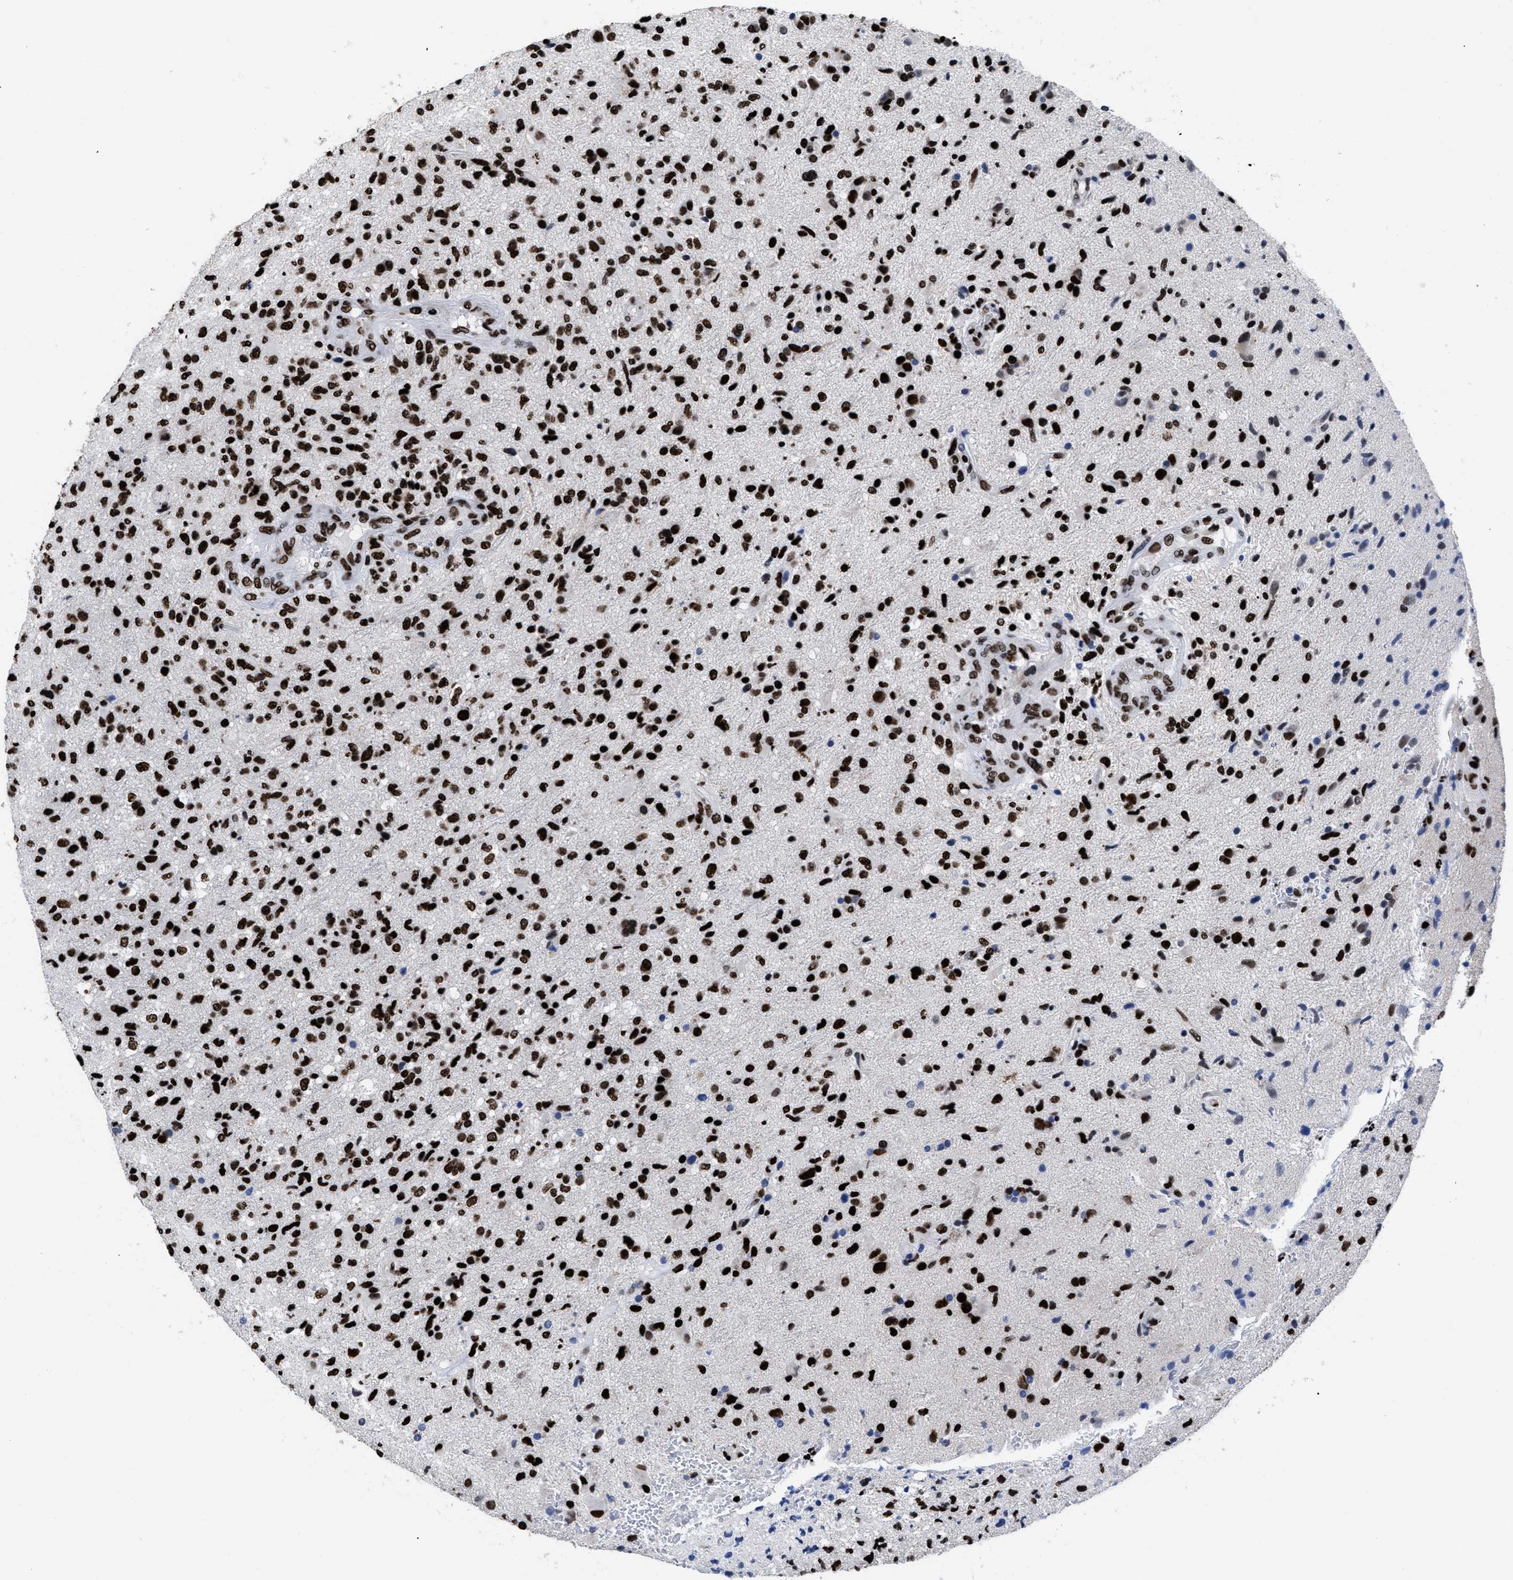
{"staining": {"intensity": "strong", "quantity": ">75%", "location": "nuclear"}, "tissue": "glioma", "cell_type": "Tumor cells", "image_type": "cancer", "snomed": [{"axis": "morphology", "description": "Glioma, malignant, High grade"}, {"axis": "topography", "description": "Brain"}], "caption": "Protein expression analysis of human glioma reveals strong nuclear positivity in approximately >75% of tumor cells. The staining was performed using DAB (3,3'-diaminobenzidine) to visualize the protein expression in brown, while the nuclei were stained in blue with hematoxylin (Magnification: 20x).", "gene": "CALHM3", "patient": {"sex": "male", "age": 72}}